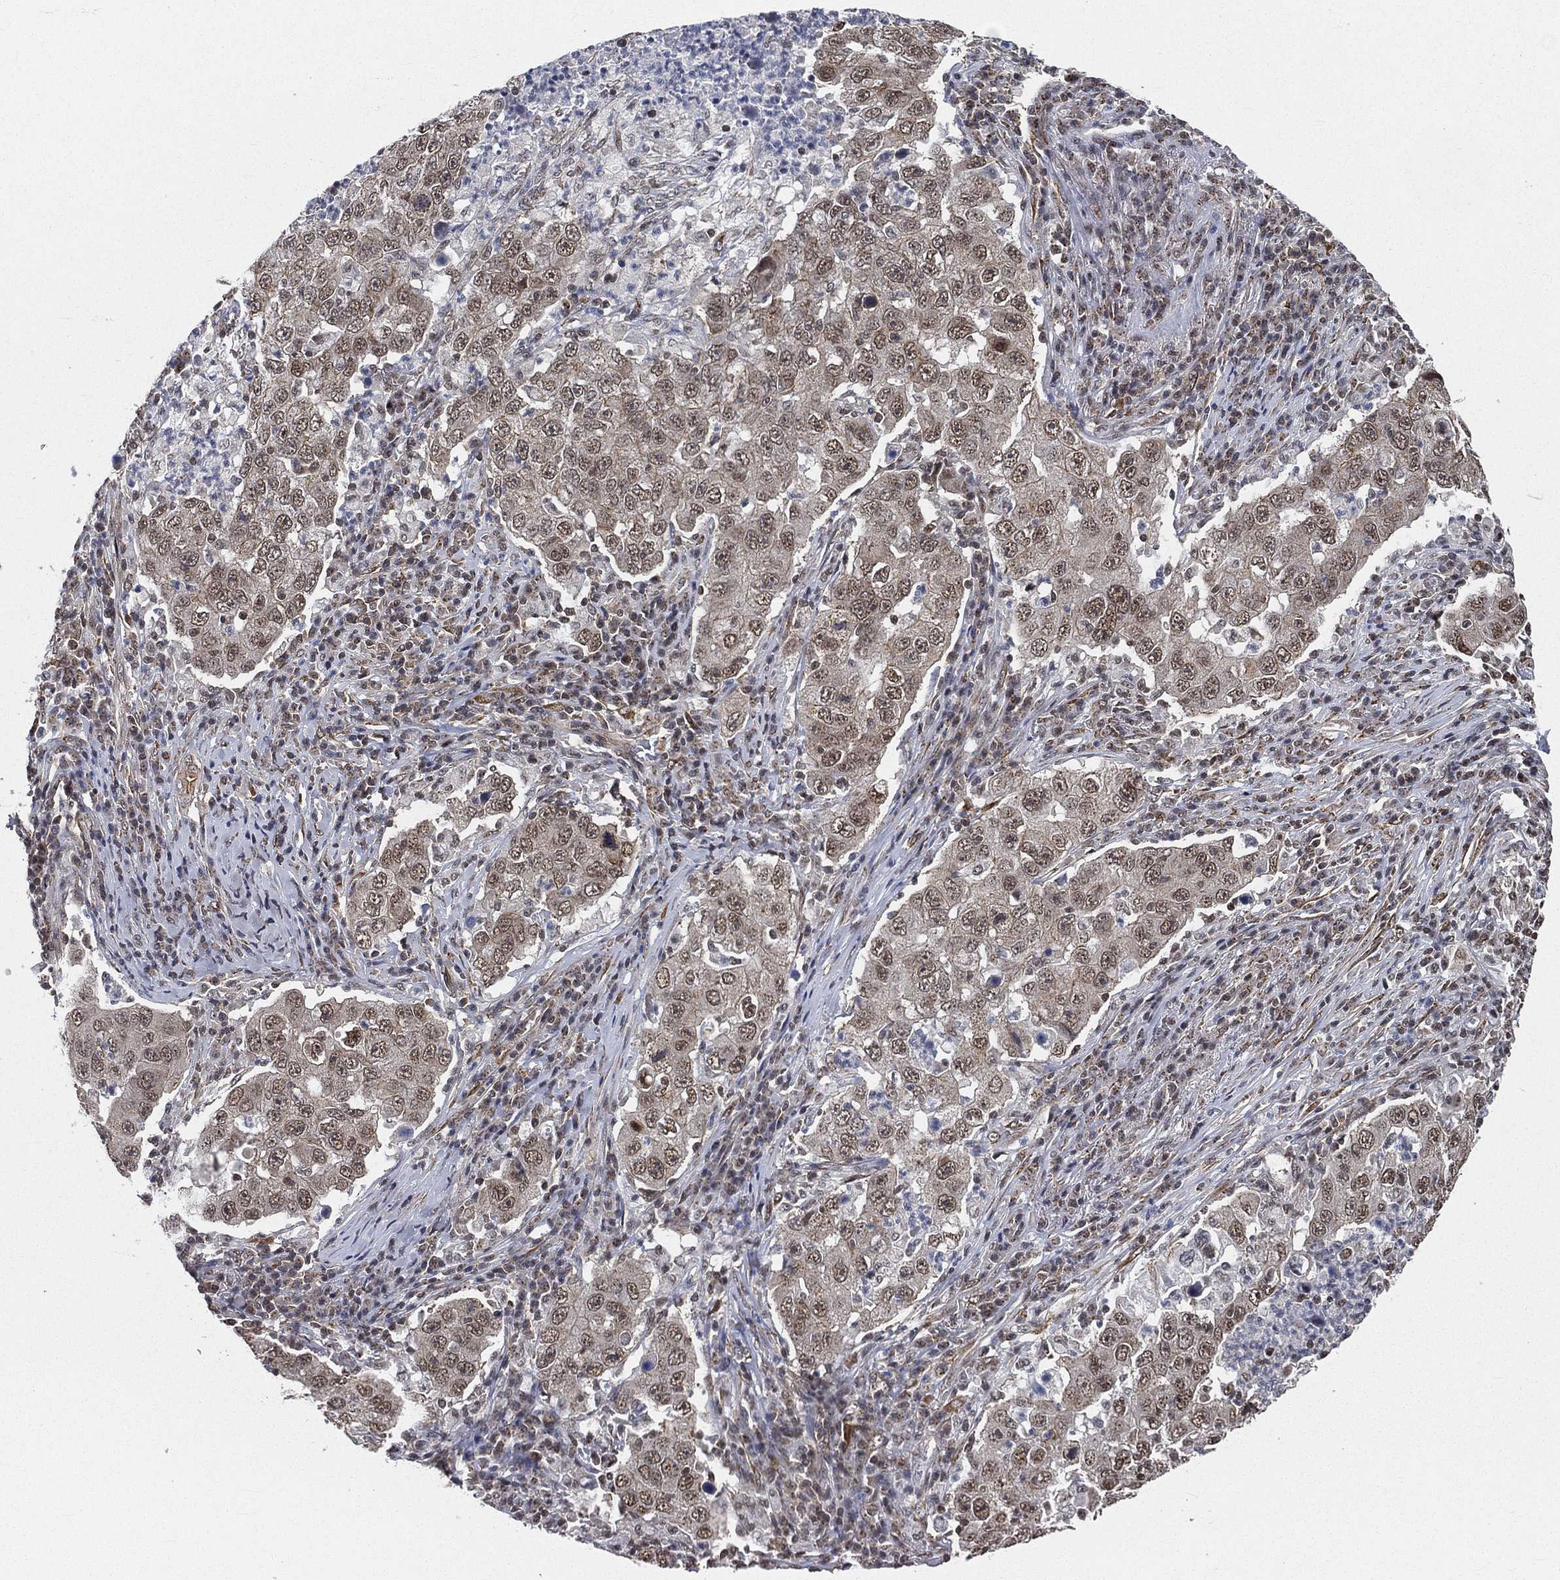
{"staining": {"intensity": "moderate", "quantity": "25%-75%", "location": "nuclear"}, "tissue": "lung cancer", "cell_type": "Tumor cells", "image_type": "cancer", "snomed": [{"axis": "morphology", "description": "Adenocarcinoma, NOS"}, {"axis": "topography", "description": "Lung"}], "caption": "Immunohistochemical staining of lung adenocarcinoma displays medium levels of moderate nuclear protein positivity in about 25%-75% of tumor cells. The staining was performed using DAB, with brown indicating positive protein expression. Nuclei are stained blue with hematoxylin.", "gene": "RSRC2", "patient": {"sex": "male", "age": 73}}